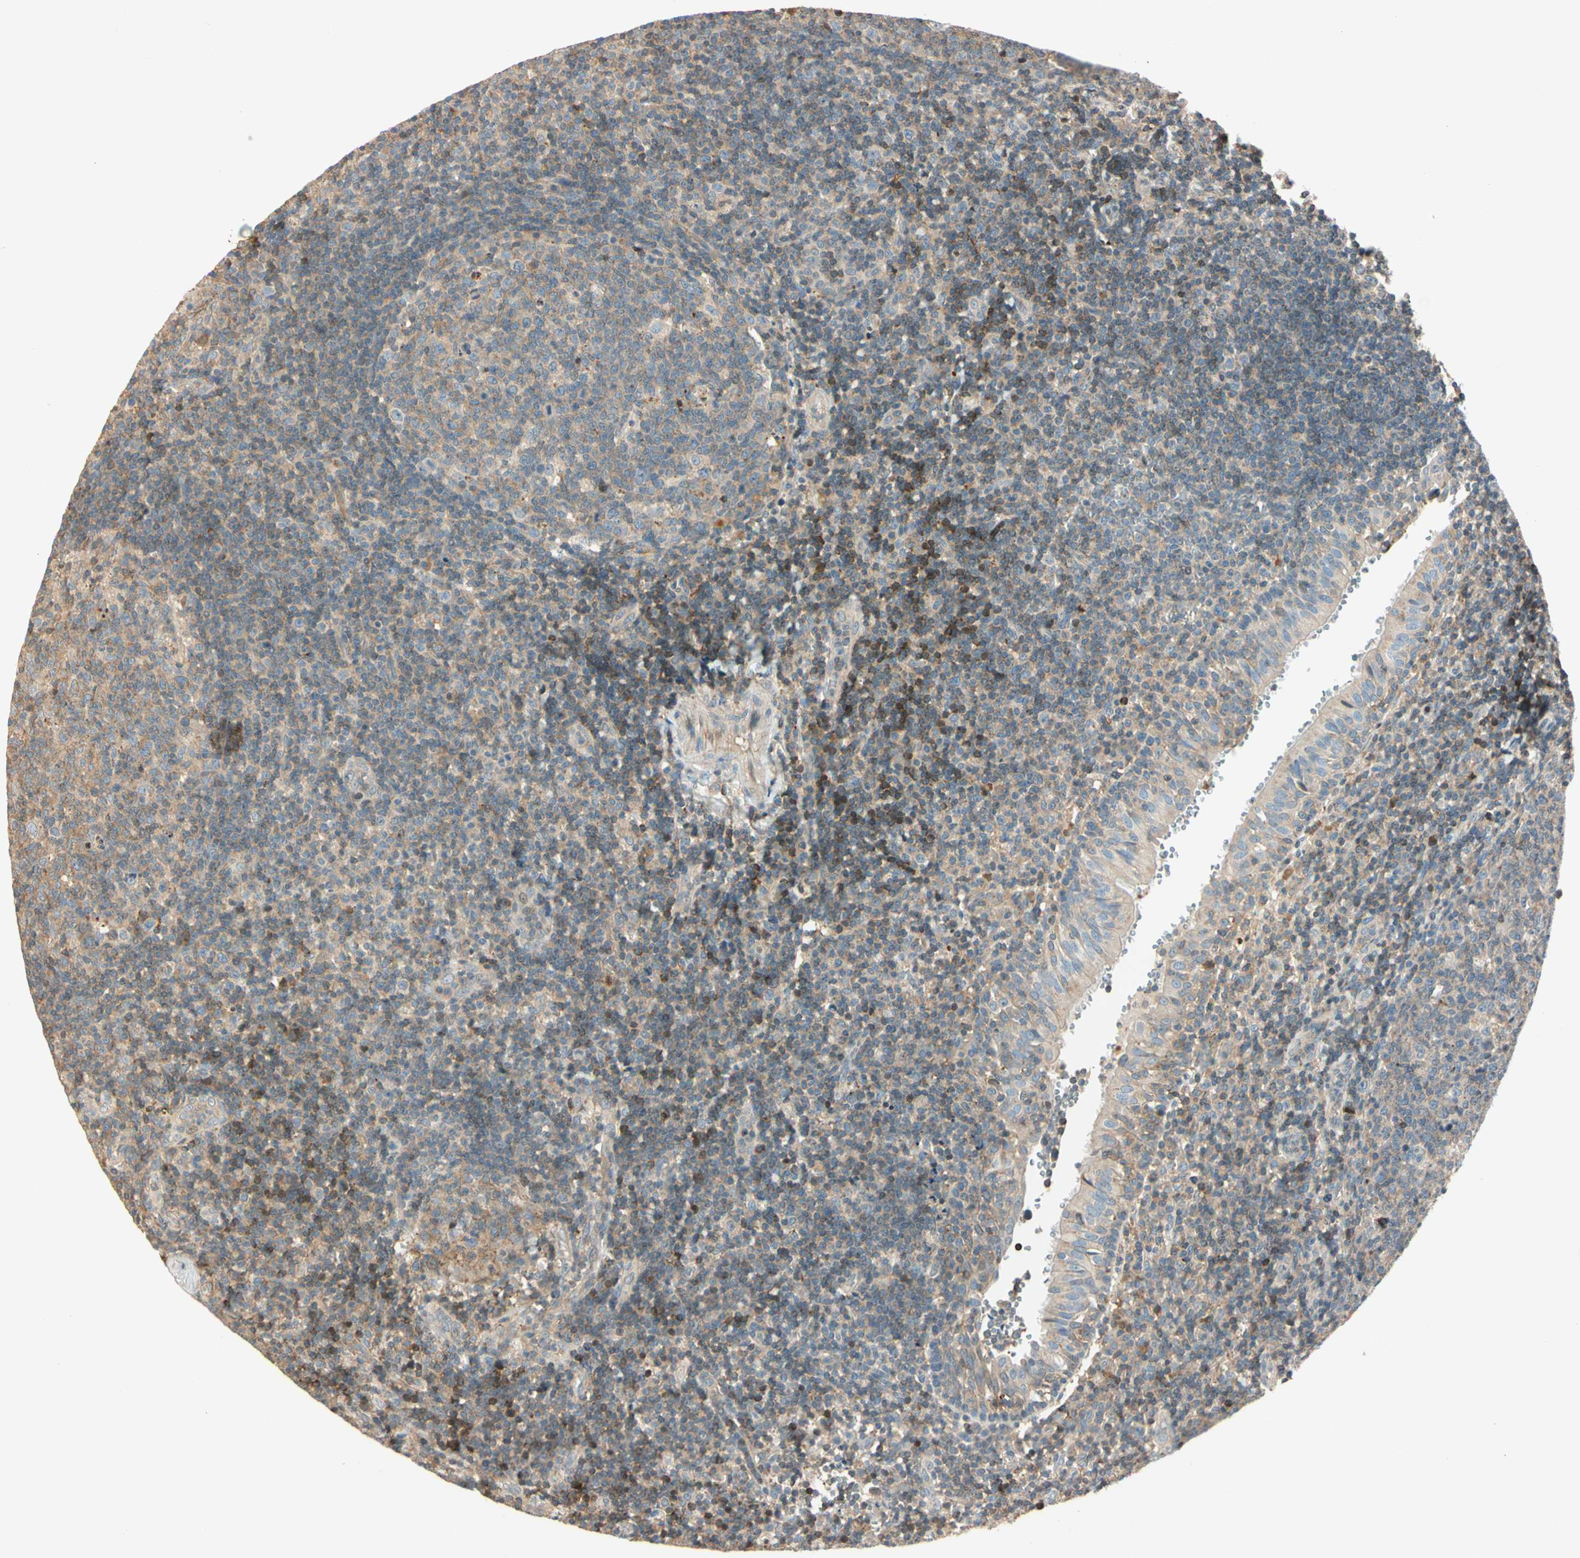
{"staining": {"intensity": "moderate", "quantity": ">75%", "location": "cytoplasmic/membranous"}, "tissue": "tonsil", "cell_type": "Germinal center cells", "image_type": "normal", "snomed": [{"axis": "morphology", "description": "Normal tissue, NOS"}, {"axis": "topography", "description": "Tonsil"}], "caption": "Protein expression analysis of unremarkable tonsil exhibits moderate cytoplasmic/membranous staining in about >75% of germinal center cells.", "gene": "CDH6", "patient": {"sex": "female", "age": 40}}